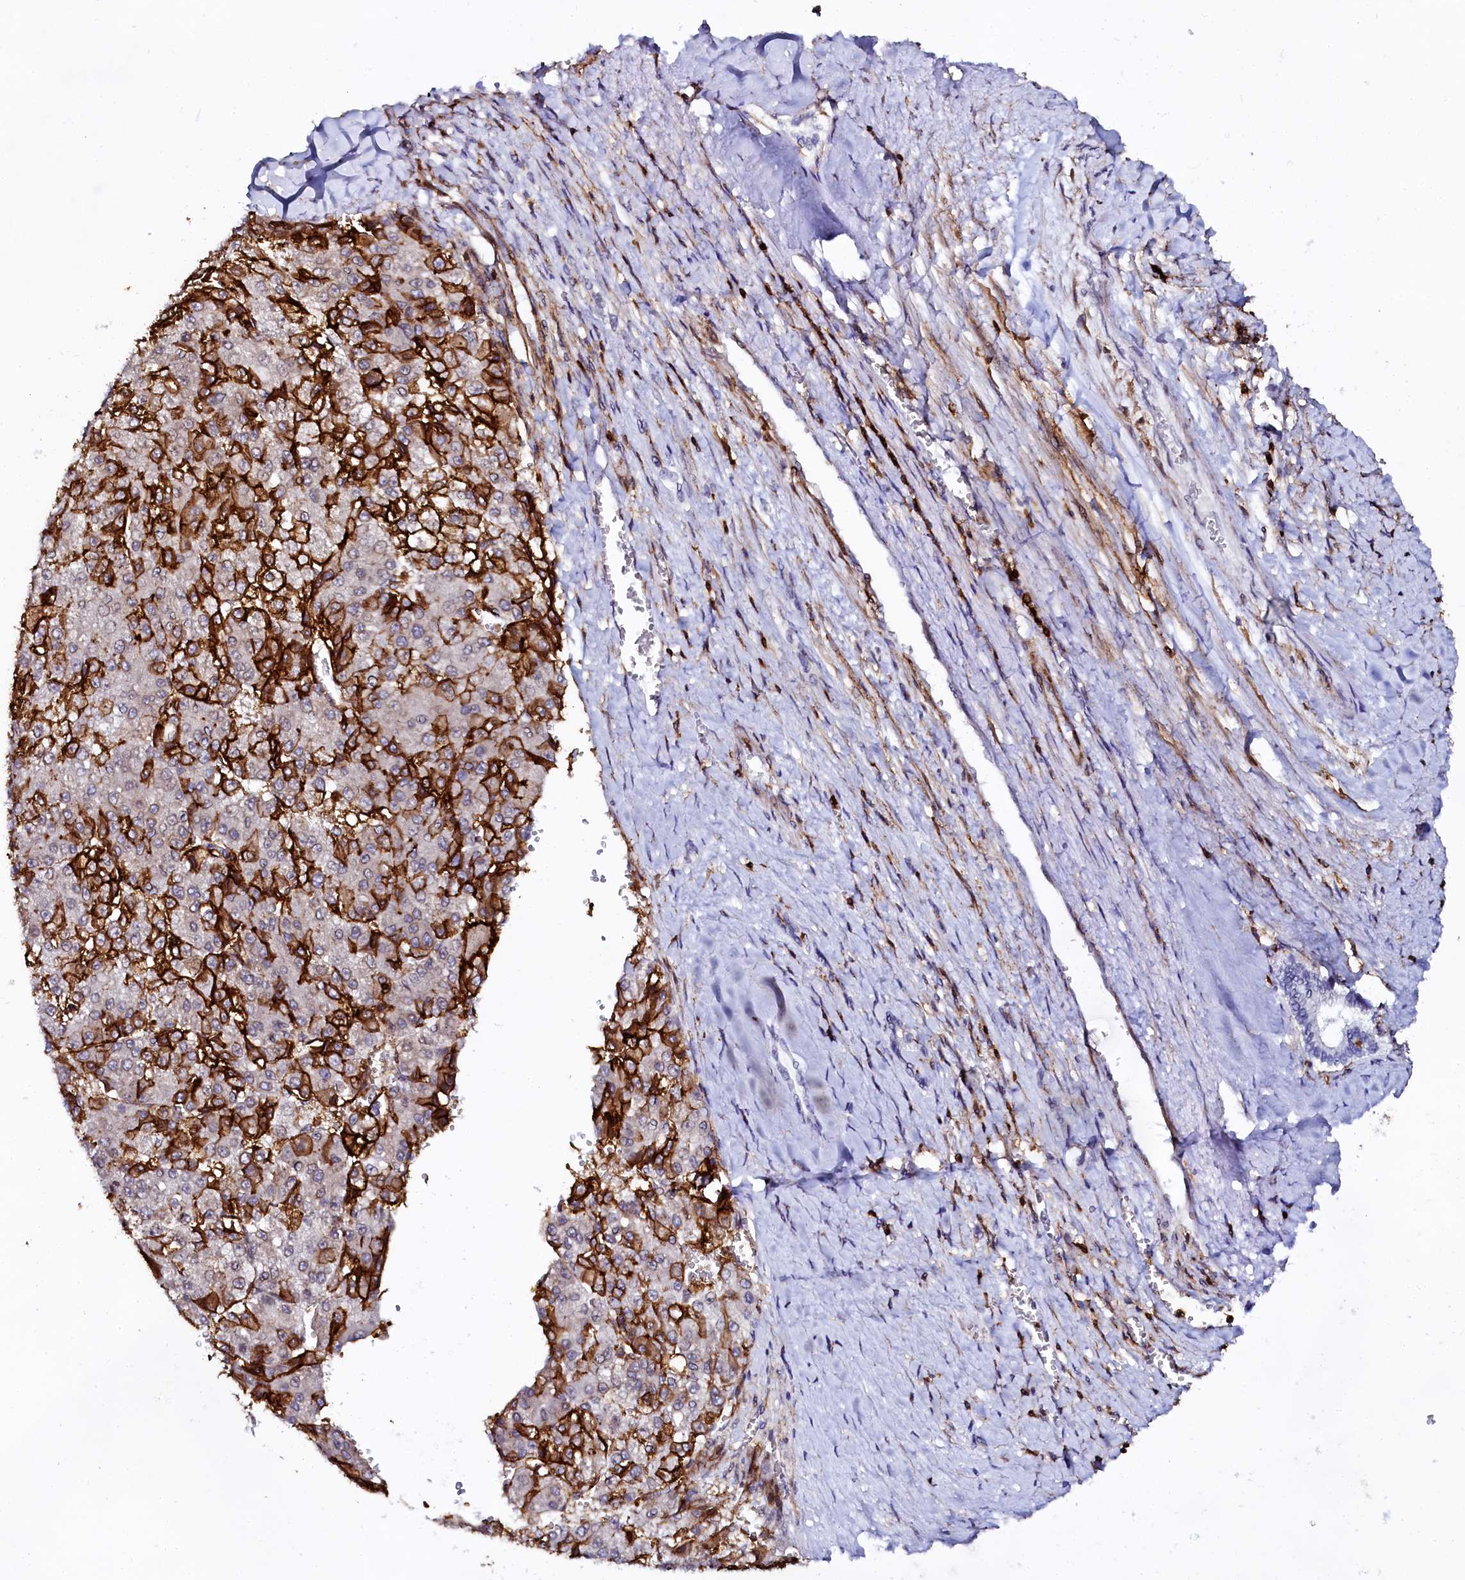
{"staining": {"intensity": "strong", "quantity": "<25%", "location": "cytoplasmic/membranous"}, "tissue": "liver cancer", "cell_type": "Tumor cells", "image_type": "cancer", "snomed": [{"axis": "morphology", "description": "Carcinoma, Hepatocellular, NOS"}, {"axis": "topography", "description": "Liver"}], "caption": "Immunohistochemical staining of human liver cancer (hepatocellular carcinoma) demonstrates medium levels of strong cytoplasmic/membranous protein expression in about <25% of tumor cells.", "gene": "AAAS", "patient": {"sex": "female", "age": 73}}